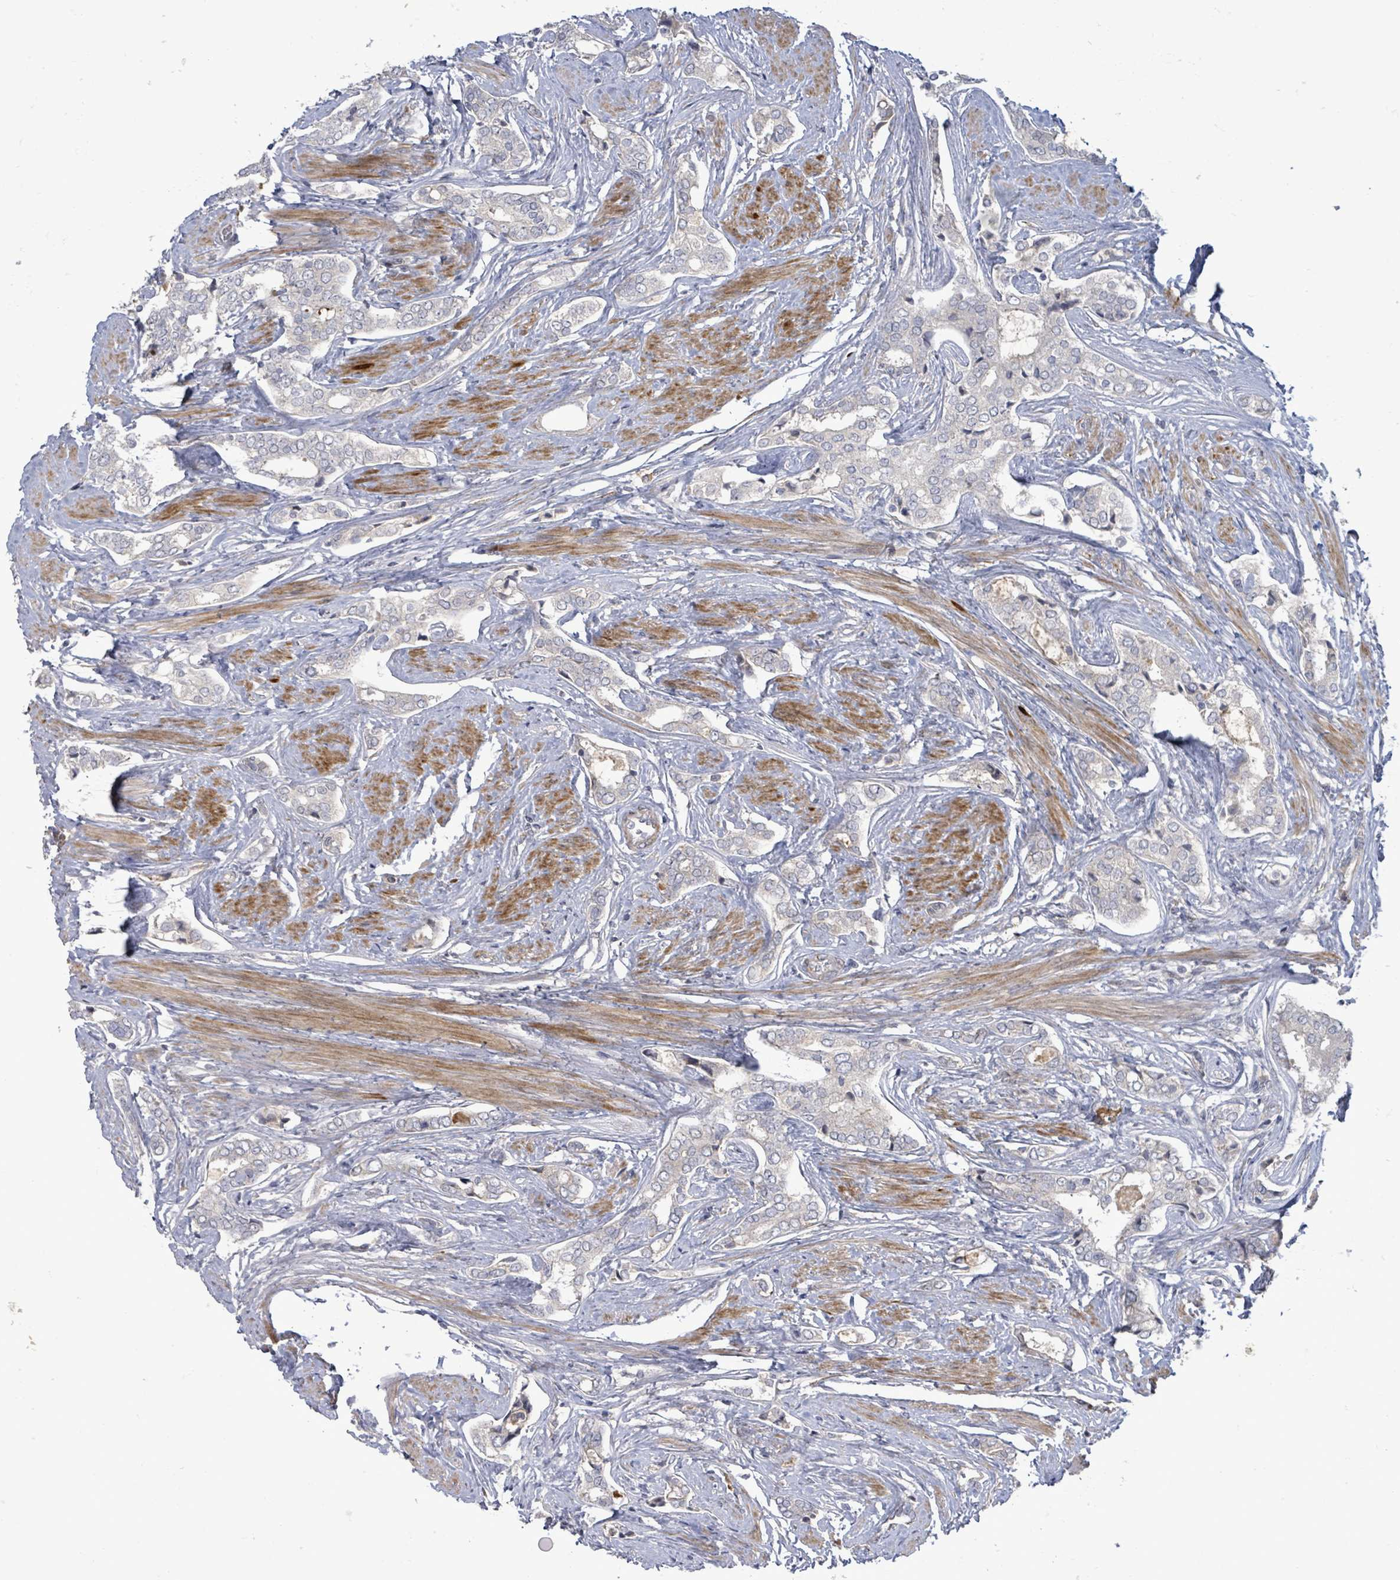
{"staining": {"intensity": "negative", "quantity": "none", "location": "none"}, "tissue": "prostate cancer", "cell_type": "Tumor cells", "image_type": "cancer", "snomed": [{"axis": "morphology", "description": "Adenocarcinoma, High grade"}, {"axis": "topography", "description": "Prostate"}], "caption": "DAB (3,3'-diaminobenzidine) immunohistochemical staining of prostate adenocarcinoma (high-grade) displays no significant staining in tumor cells.", "gene": "SLIT3", "patient": {"sex": "male", "age": 71}}